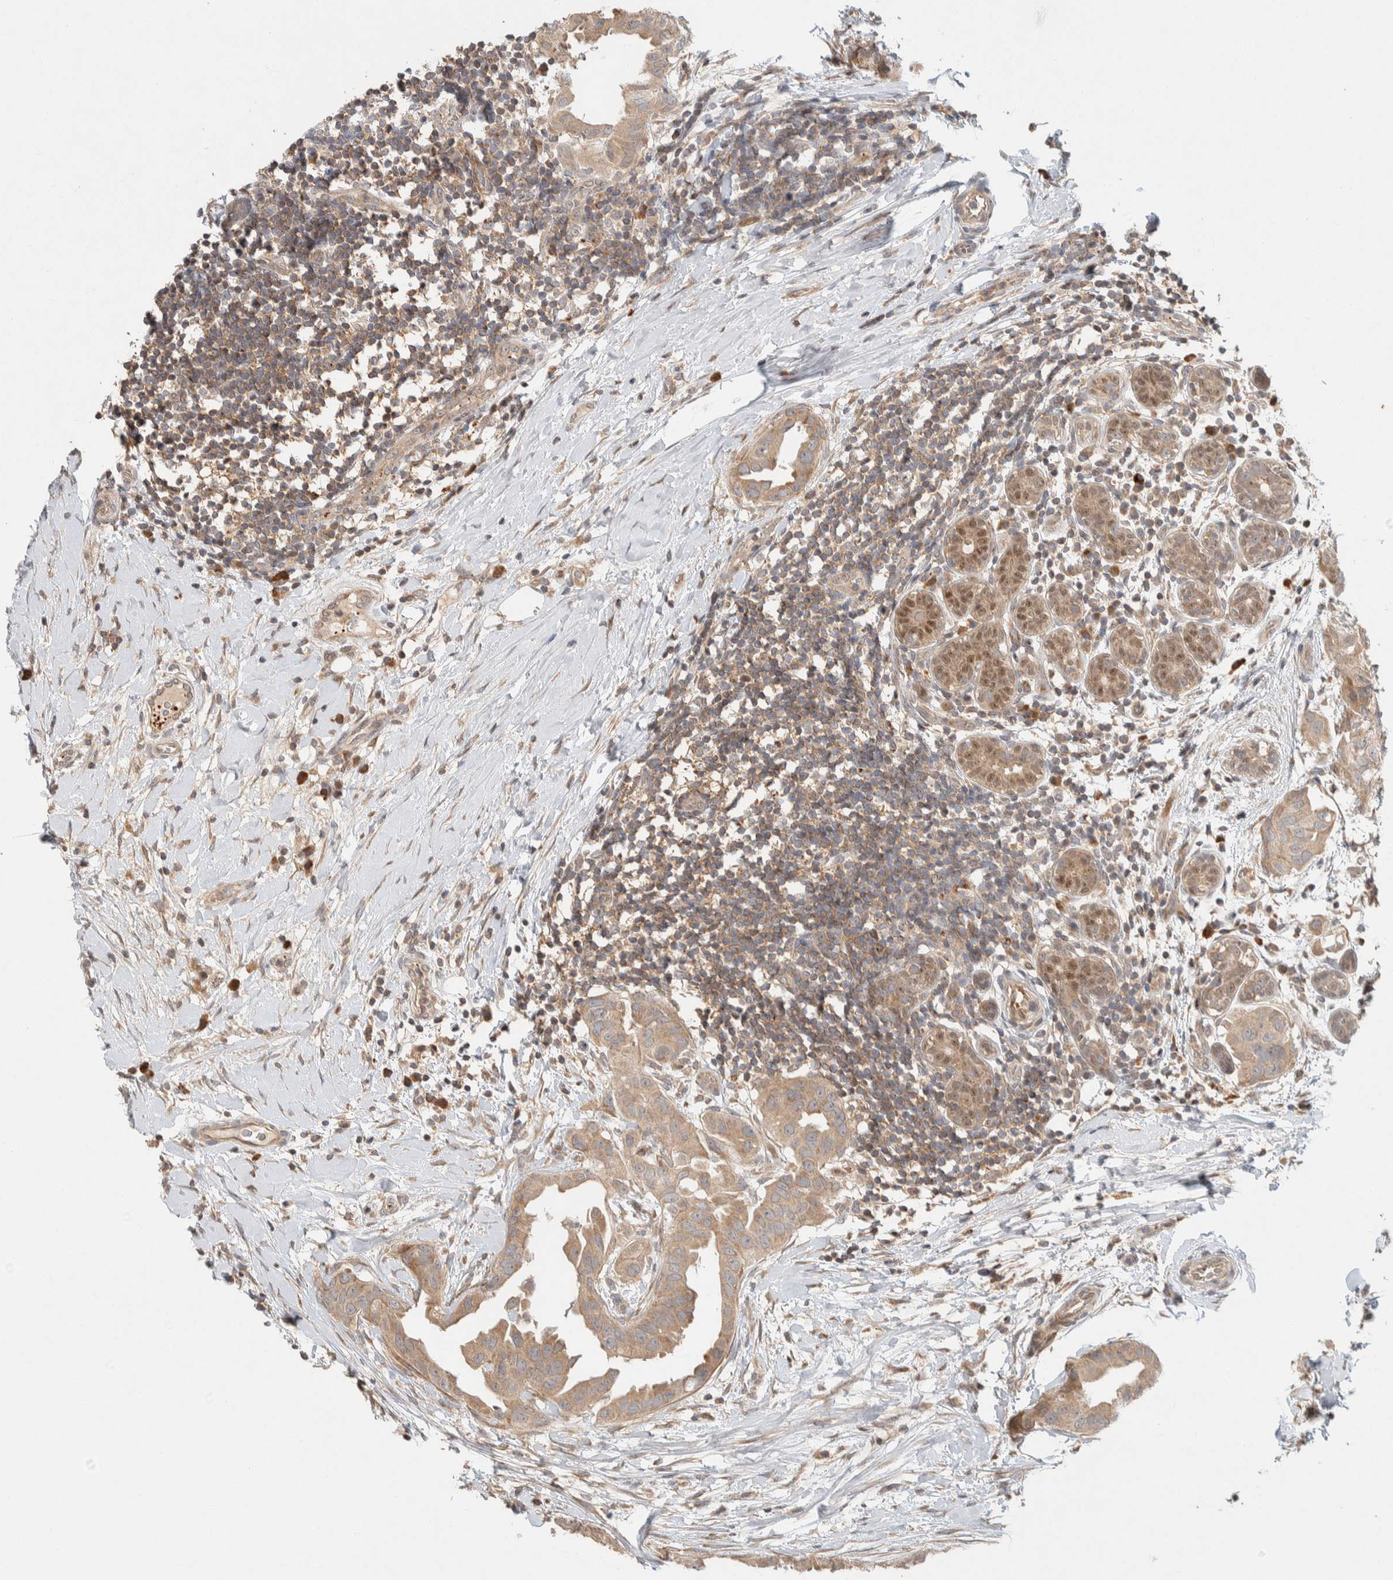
{"staining": {"intensity": "weak", "quantity": ">75%", "location": "cytoplasmic/membranous"}, "tissue": "breast cancer", "cell_type": "Tumor cells", "image_type": "cancer", "snomed": [{"axis": "morphology", "description": "Duct carcinoma"}, {"axis": "topography", "description": "Breast"}], "caption": "Invasive ductal carcinoma (breast) stained with a protein marker exhibits weak staining in tumor cells.", "gene": "KIF9", "patient": {"sex": "female", "age": 40}}